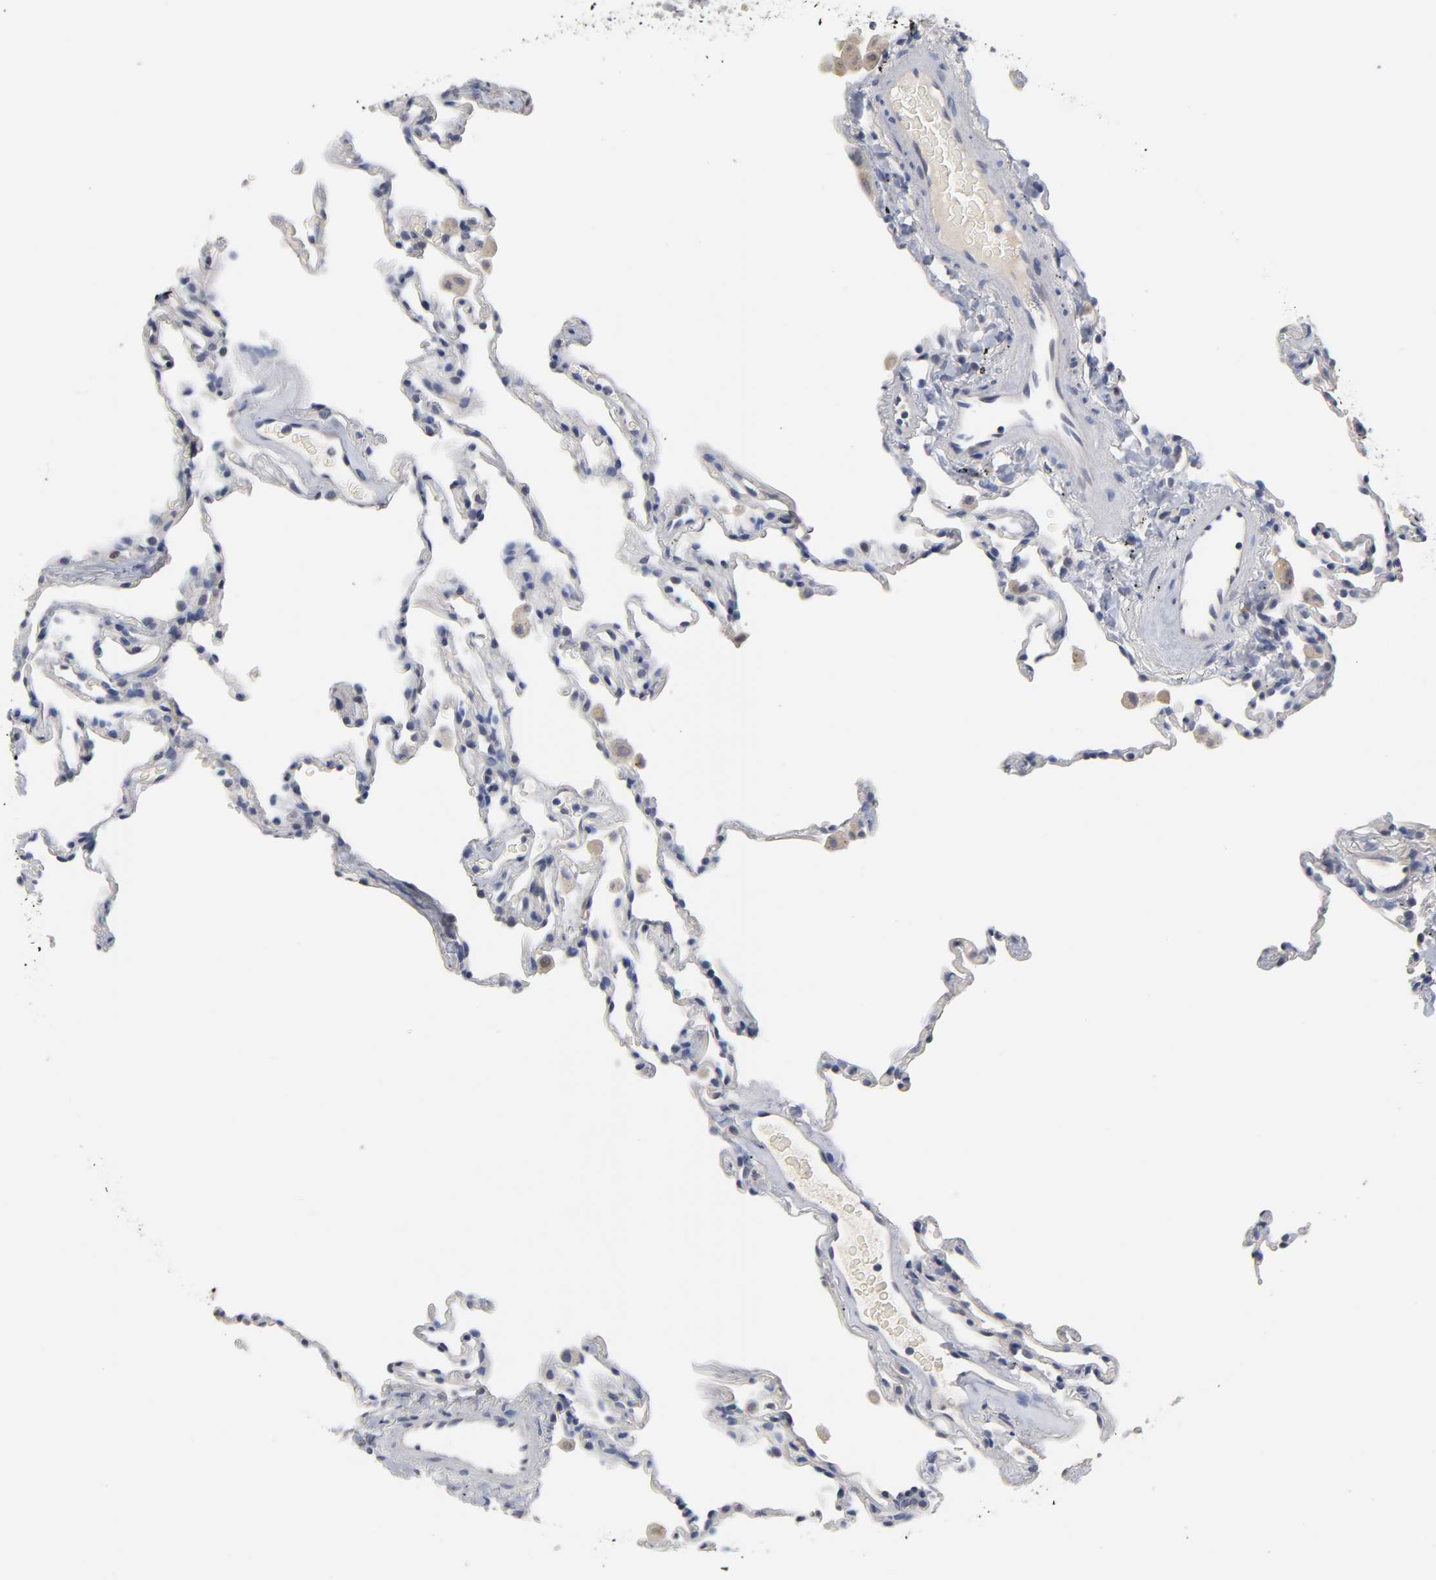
{"staining": {"intensity": "negative", "quantity": "none", "location": "none"}, "tissue": "lung", "cell_type": "Alveolar cells", "image_type": "normal", "snomed": [{"axis": "morphology", "description": "Normal tissue, NOS"}, {"axis": "morphology", "description": "Soft tissue tumor metastatic"}, {"axis": "topography", "description": "Lung"}], "caption": "This micrograph is of benign lung stained with IHC to label a protein in brown with the nuclei are counter-stained blue. There is no expression in alveolar cells.", "gene": "OVOL1", "patient": {"sex": "male", "age": 59}}